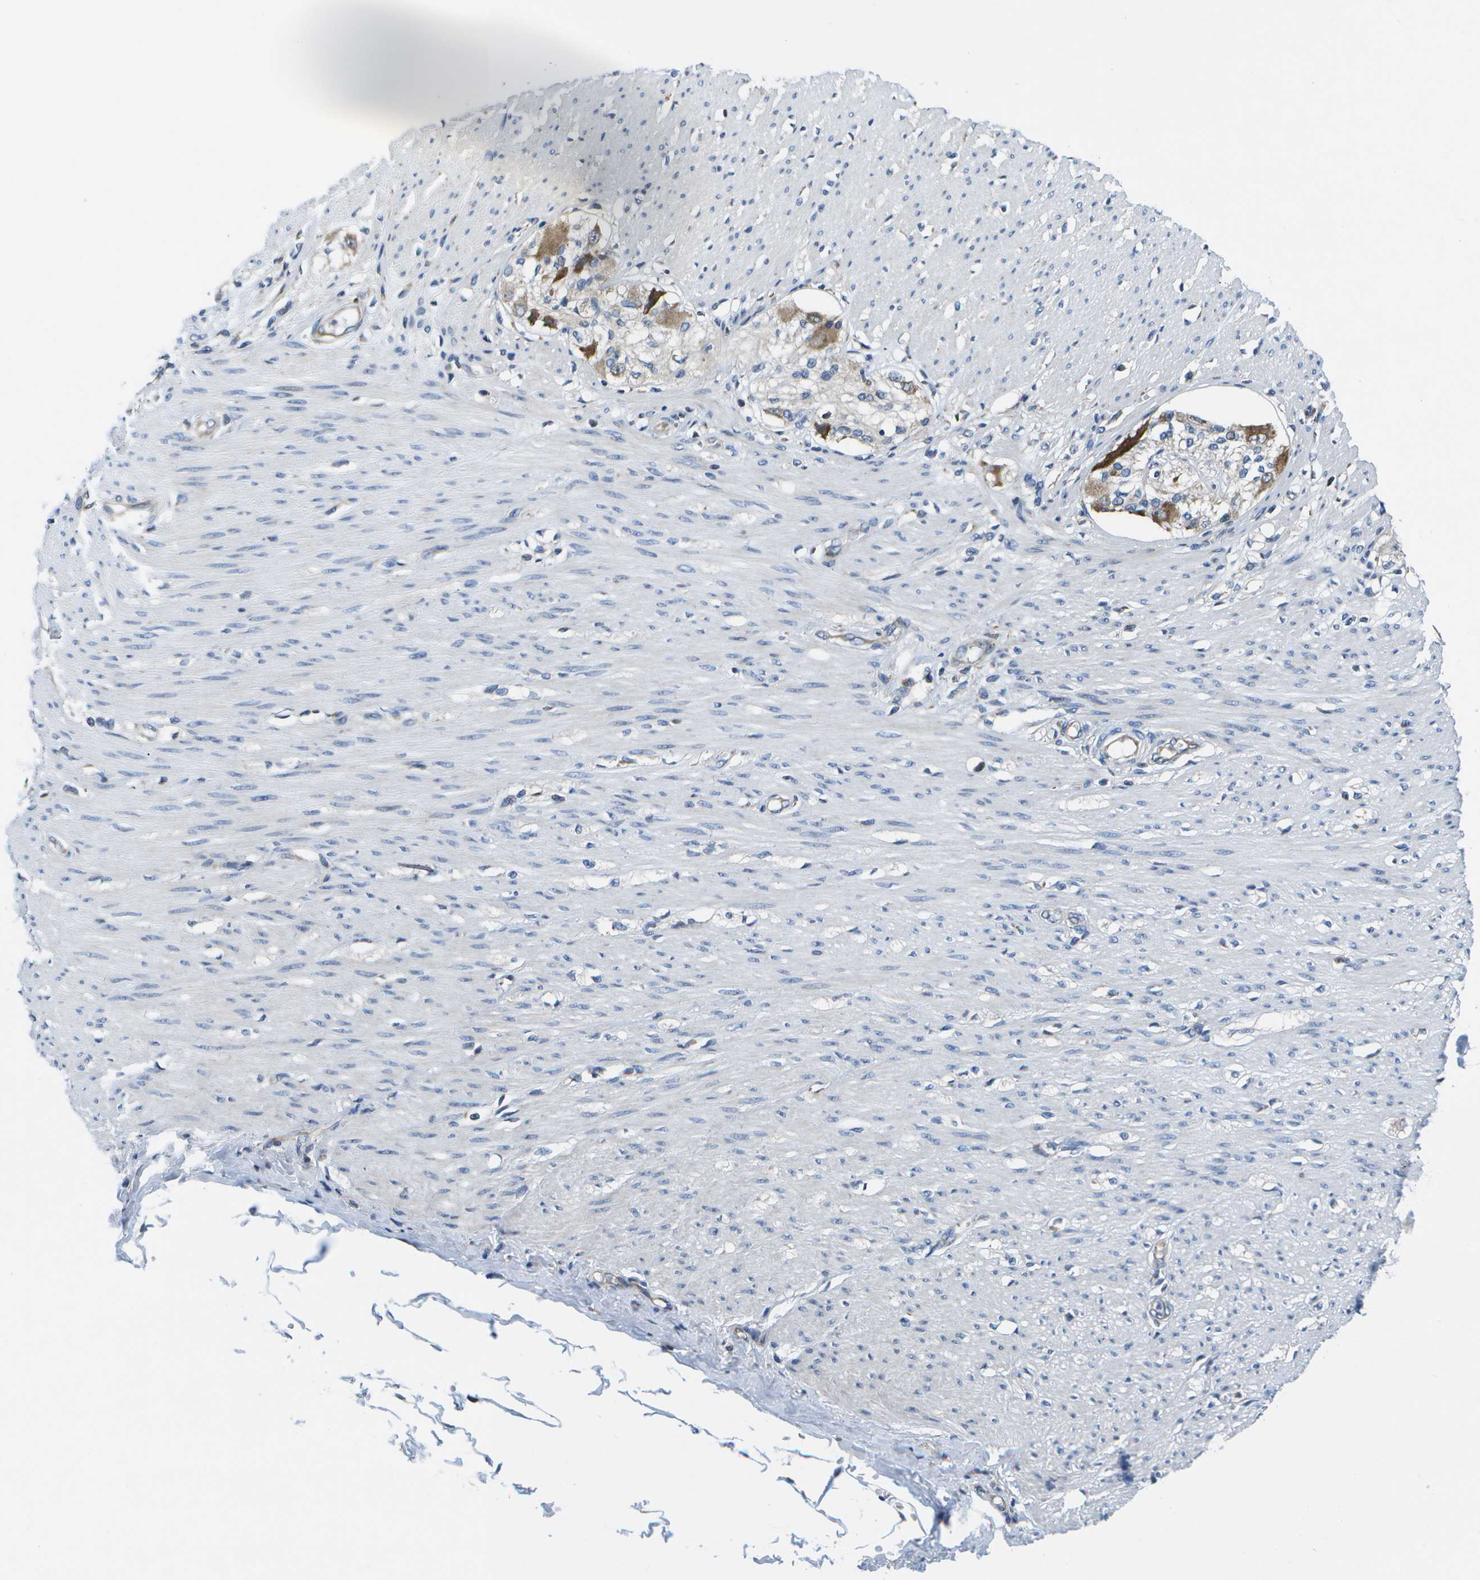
{"staining": {"intensity": "negative", "quantity": "none", "location": "none"}, "tissue": "adipose tissue", "cell_type": "Adipocytes", "image_type": "normal", "snomed": [{"axis": "morphology", "description": "Normal tissue, NOS"}, {"axis": "morphology", "description": "Adenocarcinoma, NOS"}, {"axis": "topography", "description": "Colon"}, {"axis": "topography", "description": "Peripheral nerve tissue"}], "caption": "Immunohistochemistry (IHC) of normal adipose tissue demonstrates no staining in adipocytes.", "gene": "GDF5", "patient": {"sex": "male", "age": 14}}